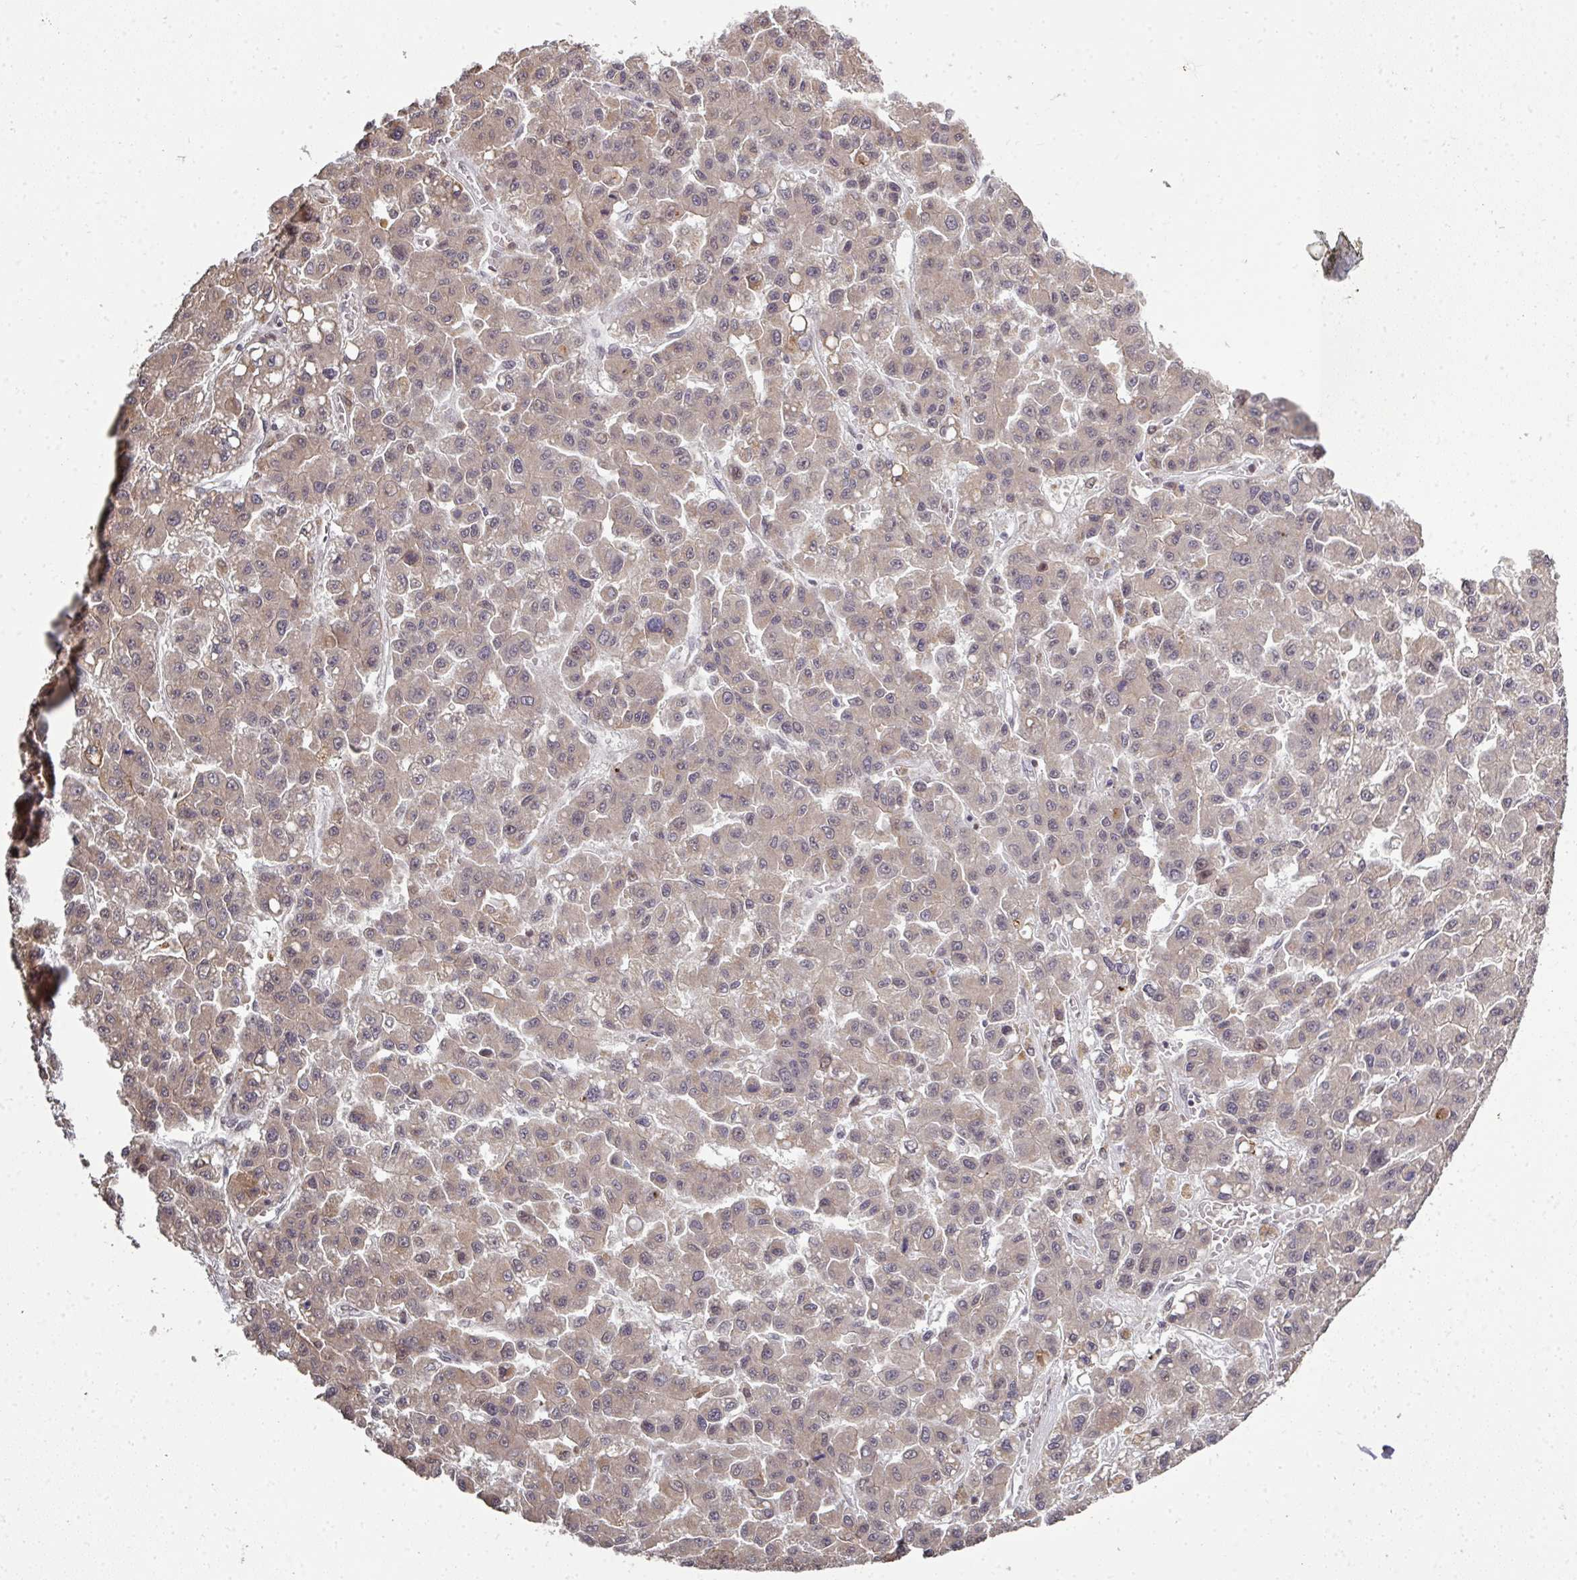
{"staining": {"intensity": "weak", "quantity": "25%-75%", "location": "cytoplasmic/membranous"}, "tissue": "liver cancer", "cell_type": "Tumor cells", "image_type": "cancer", "snomed": [{"axis": "morphology", "description": "Carcinoma, Hepatocellular, NOS"}, {"axis": "topography", "description": "Liver"}], "caption": "The image reveals a brown stain indicating the presence of a protein in the cytoplasmic/membranous of tumor cells in liver cancer. (DAB (3,3'-diaminobenzidine) = brown stain, brightfield microscopy at high magnification).", "gene": "GTF2H3", "patient": {"sex": "male", "age": 70}}